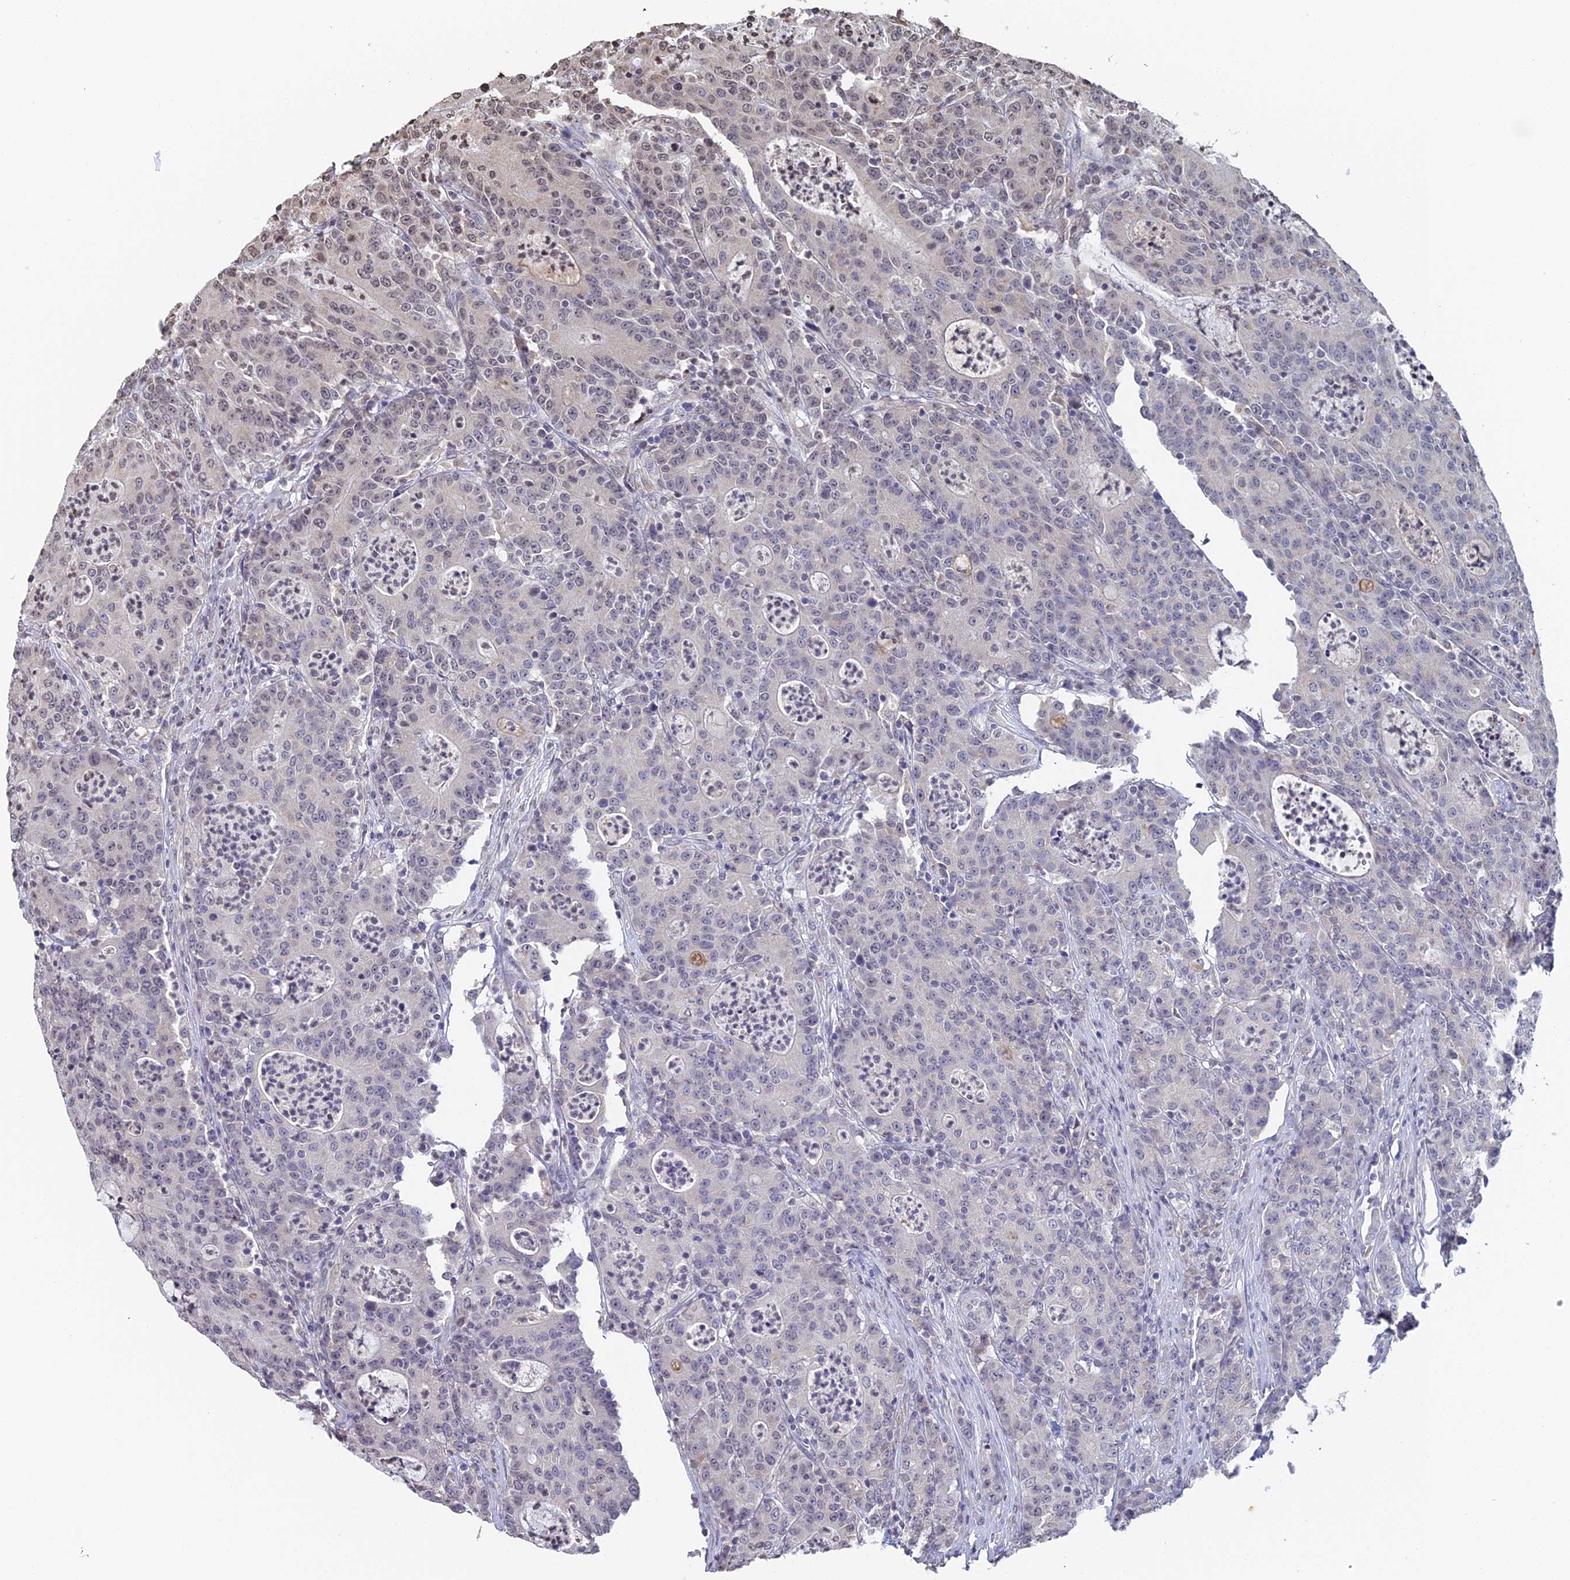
{"staining": {"intensity": "weak", "quantity": "<25%", "location": "nuclear"}, "tissue": "colorectal cancer", "cell_type": "Tumor cells", "image_type": "cancer", "snomed": [{"axis": "morphology", "description": "Adenocarcinoma, NOS"}, {"axis": "topography", "description": "Colon"}], "caption": "Immunohistochemistry micrograph of human adenocarcinoma (colorectal) stained for a protein (brown), which reveals no positivity in tumor cells.", "gene": "PRR22", "patient": {"sex": "male", "age": 83}}